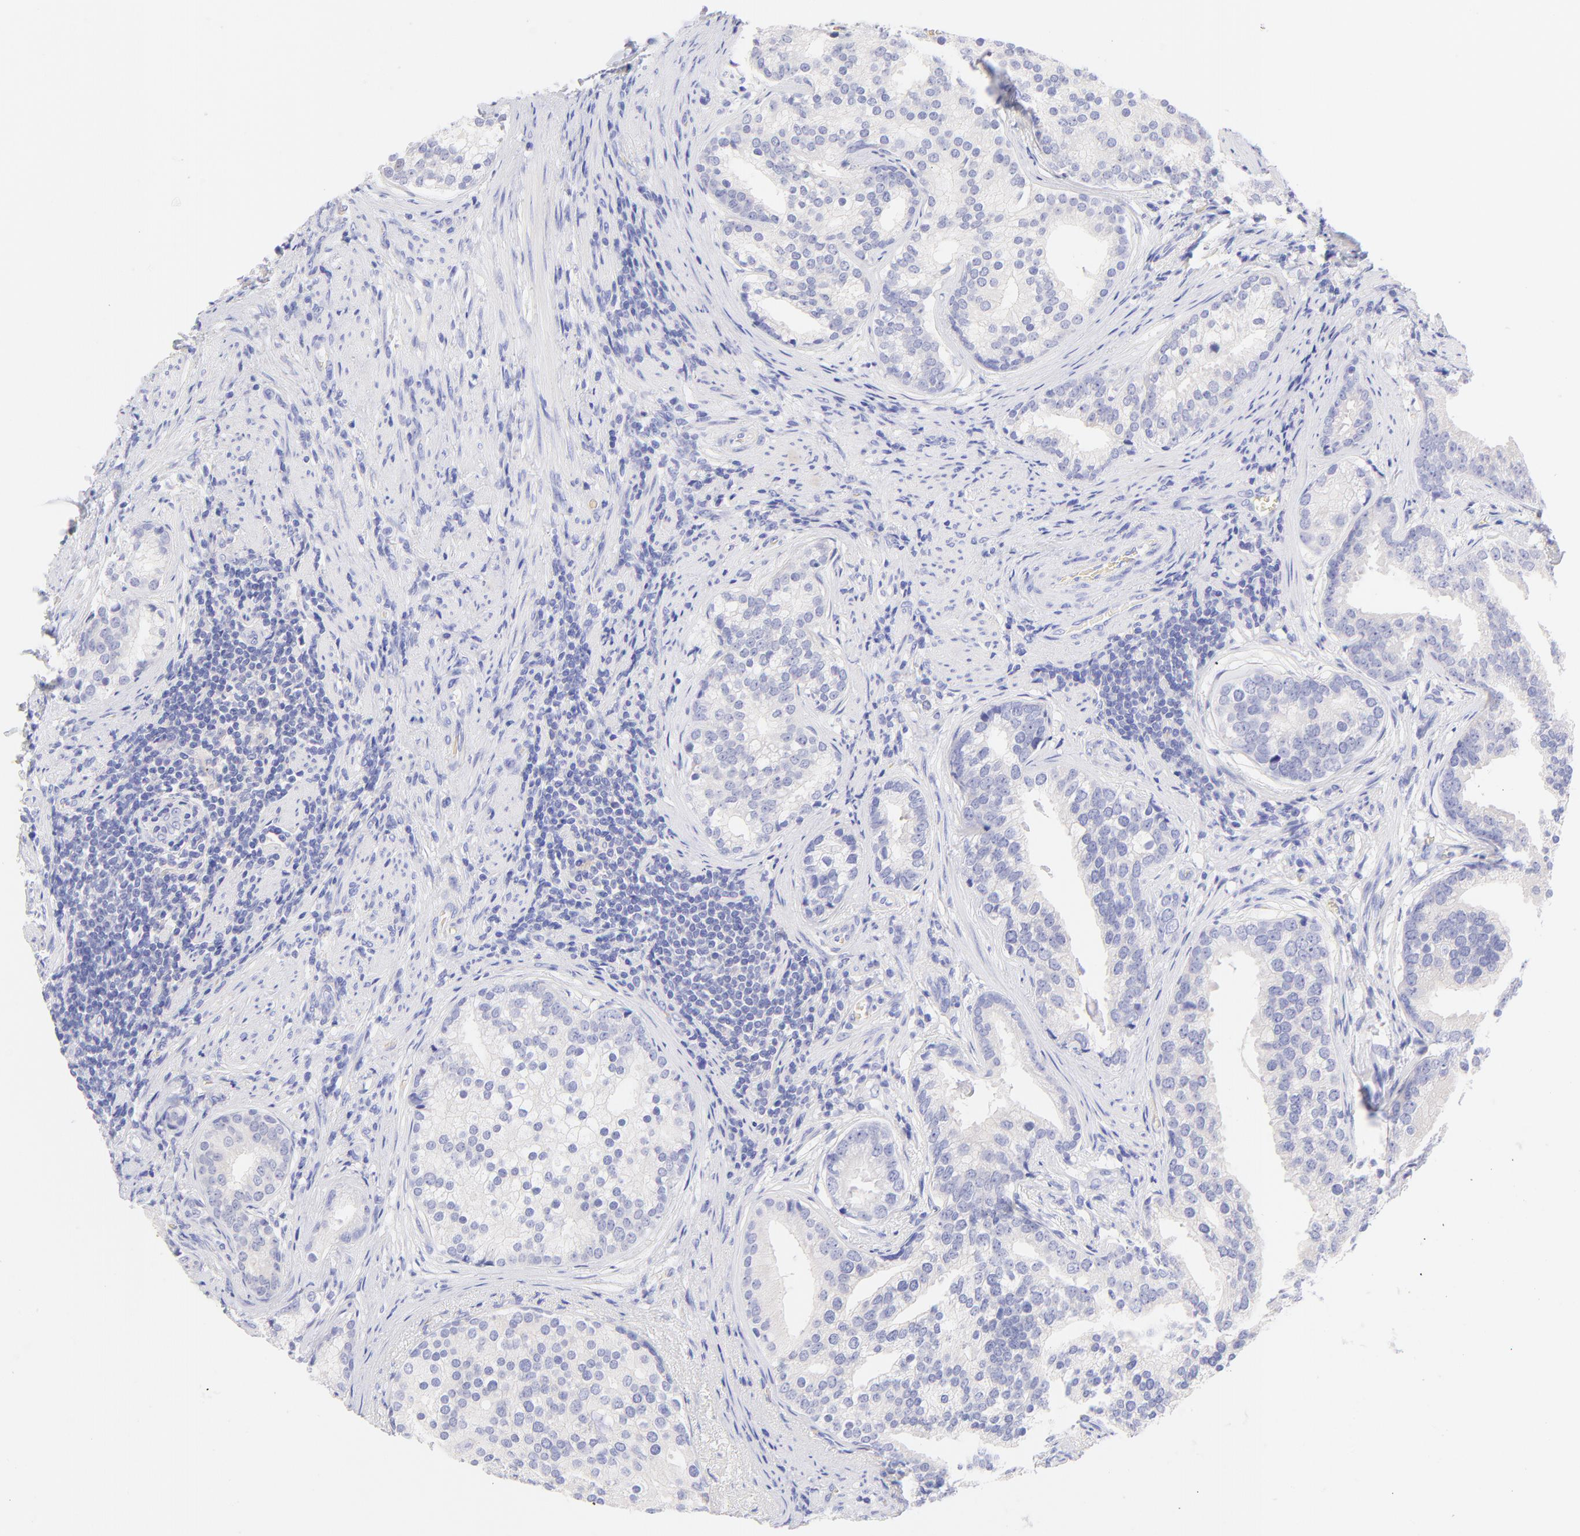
{"staining": {"intensity": "negative", "quantity": "none", "location": "none"}, "tissue": "prostate cancer", "cell_type": "Tumor cells", "image_type": "cancer", "snomed": [{"axis": "morphology", "description": "Adenocarcinoma, Low grade"}, {"axis": "topography", "description": "Prostate"}], "caption": "Low-grade adenocarcinoma (prostate) was stained to show a protein in brown. There is no significant positivity in tumor cells. (Stains: DAB IHC with hematoxylin counter stain, Microscopy: brightfield microscopy at high magnification).", "gene": "FRMPD3", "patient": {"sex": "male", "age": 71}}